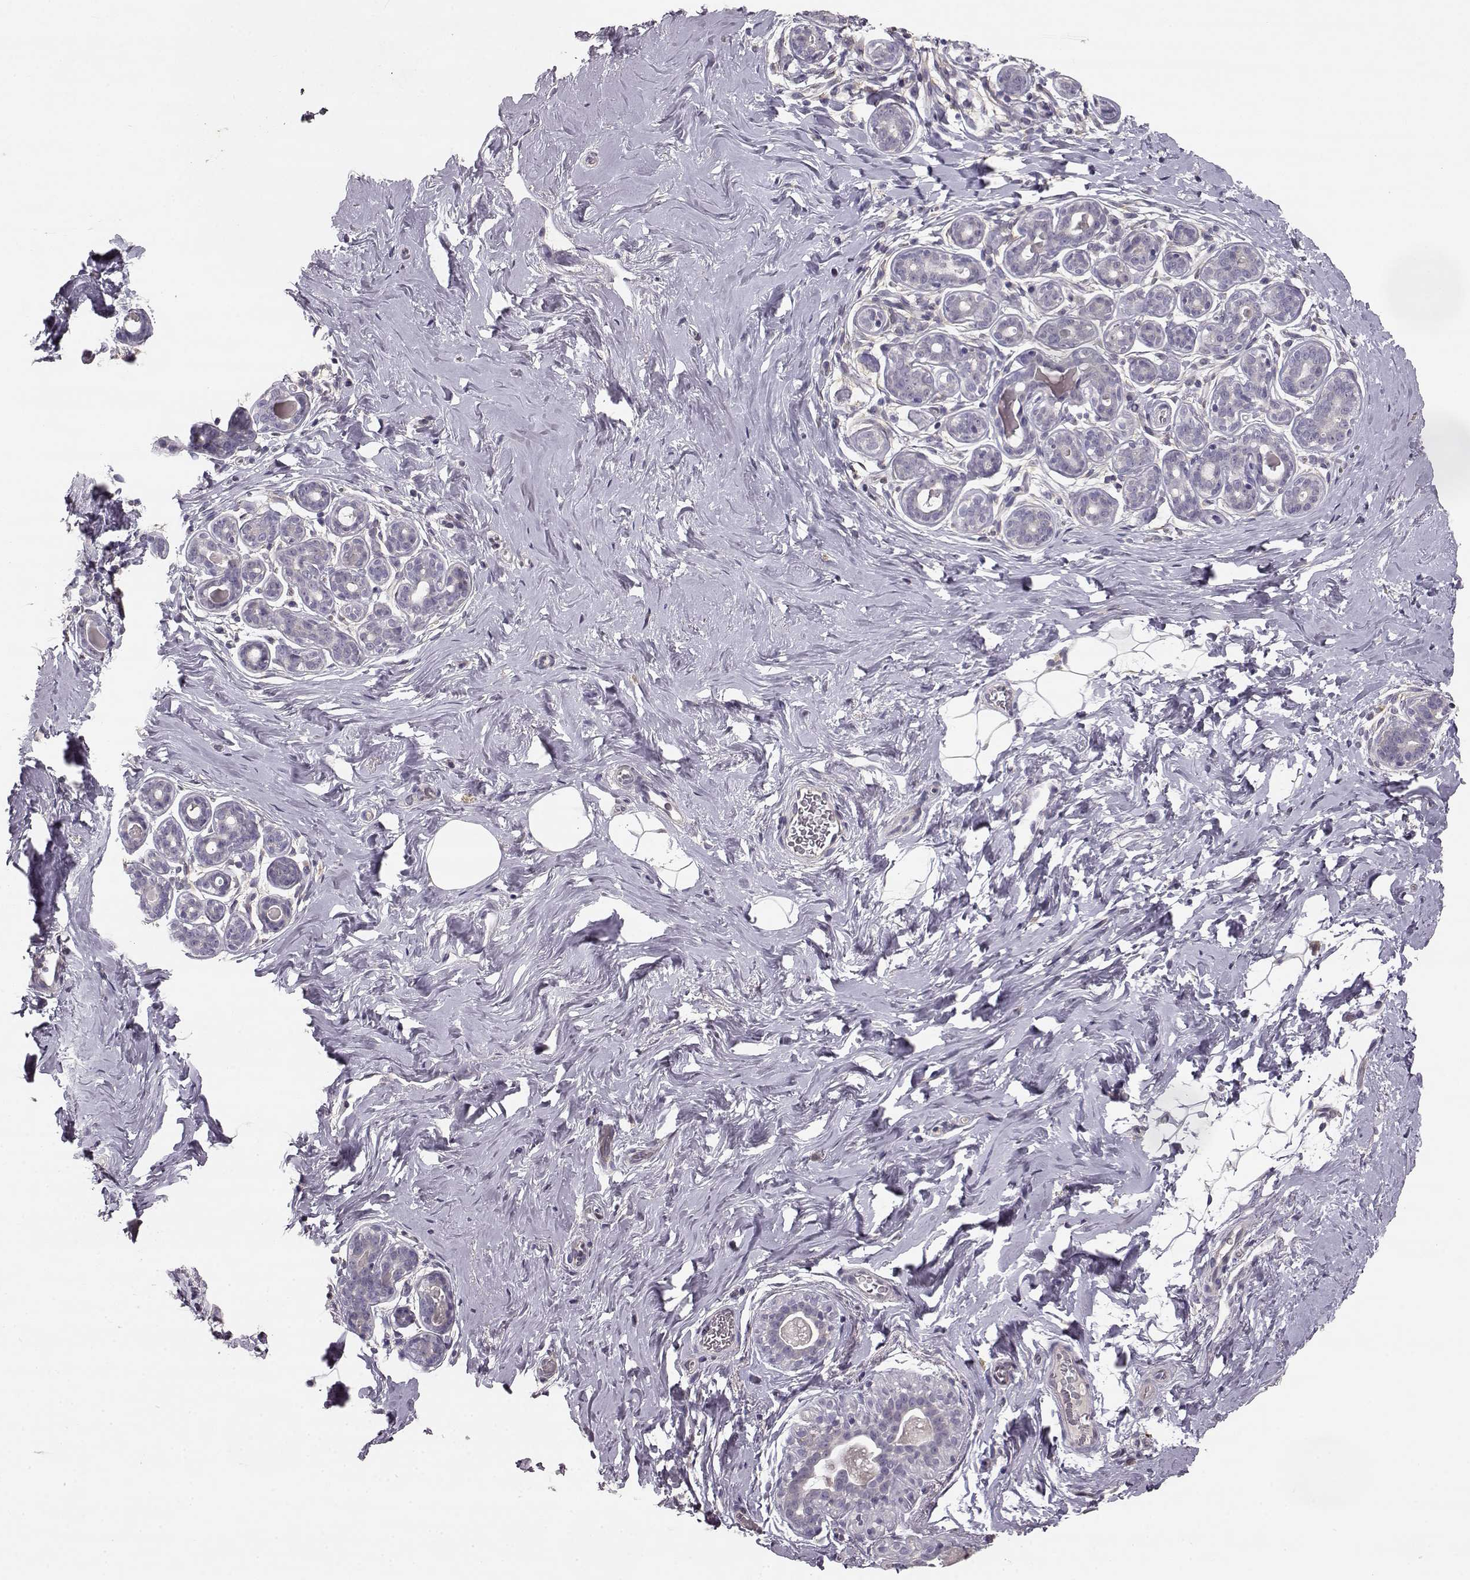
{"staining": {"intensity": "negative", "quantity": "none", "location": "none"}, "tissue": "breast", "cell_type": "Adipocytes", "image_type": "normal", "snomed": [{"axis": "morphology", "description": "Normal tissue, NOS"}, {"axis": "topography", "description": "Skin"}, {"axis": "topography", "description": "Breast"}], "caption": "DAB (3,3'-diaminobenzidine) immunohistochemical staining of unremarkable human breast reveals no significant expression in adipocytes. (IHC, brightfield microscopy, high magnification).", "gene": "GHR", "patient": {"sex": "female", "age": 43}}